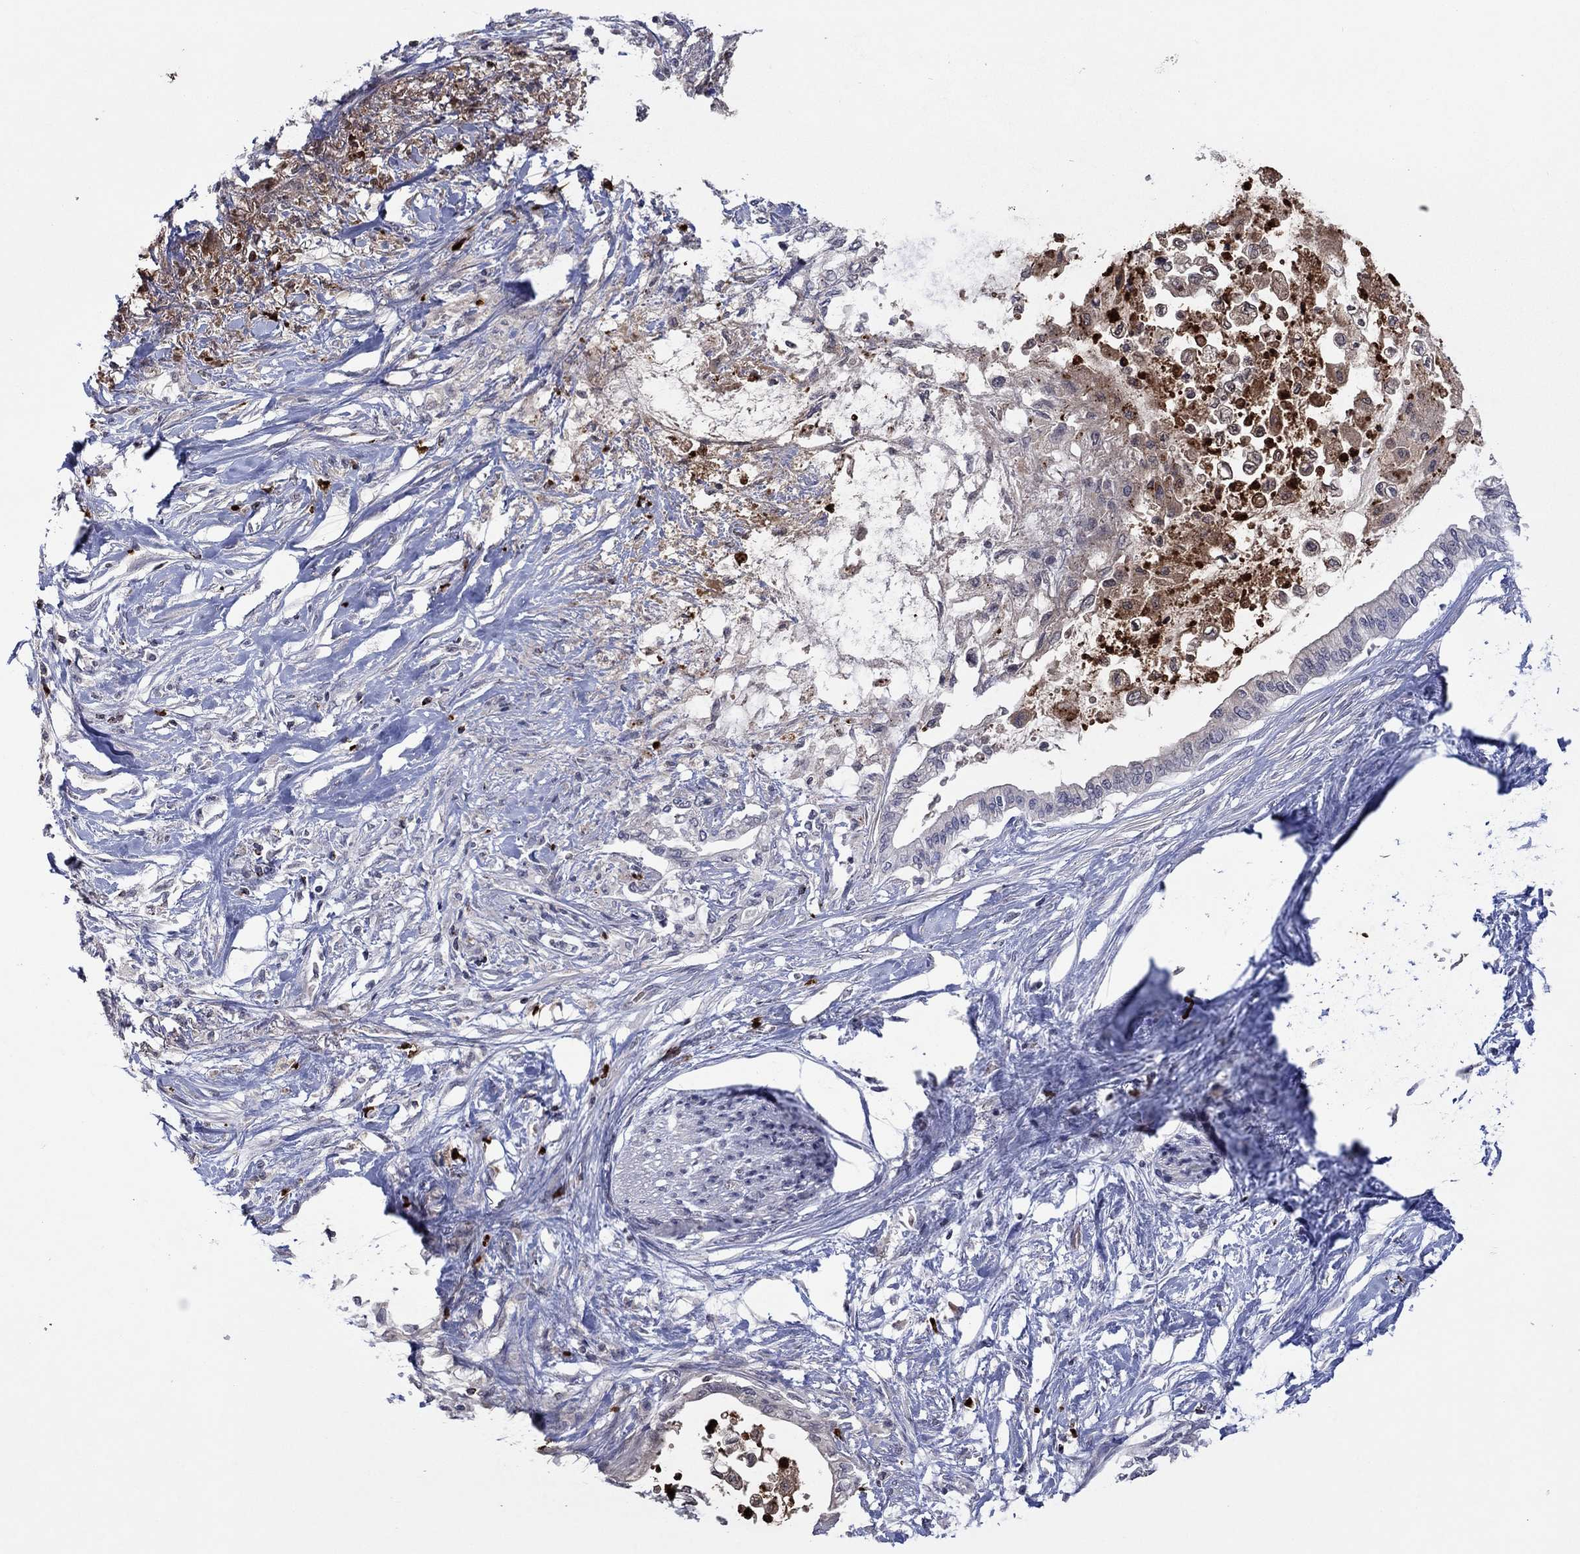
{"staining": {"intensity": "negative", "quantity": "none", "location": "none"}, "tissue": "pancreatic cancer", "cell_type": "Tumor cells", "image_type": "cancer", "snomed": [{"axis": "morphology", "description": "Normal tissue, NOS"}, {"axis": "morphology", "description": "Adenocarcinoma, NOS"}, {"axis": "topography", "description": "Pancreas"}, {"axis": "topography", "description": "Duodenum"}], "caption": "IHC histopathology image of neoplastic tissue: human pancreatic adenocarcinoma stained with DAB (3,3'-diaminobenzidine) displays no significant protein expression in tumor cells.", "gene": "CCL5", "patient": {"sex": "female", "age": 60}}